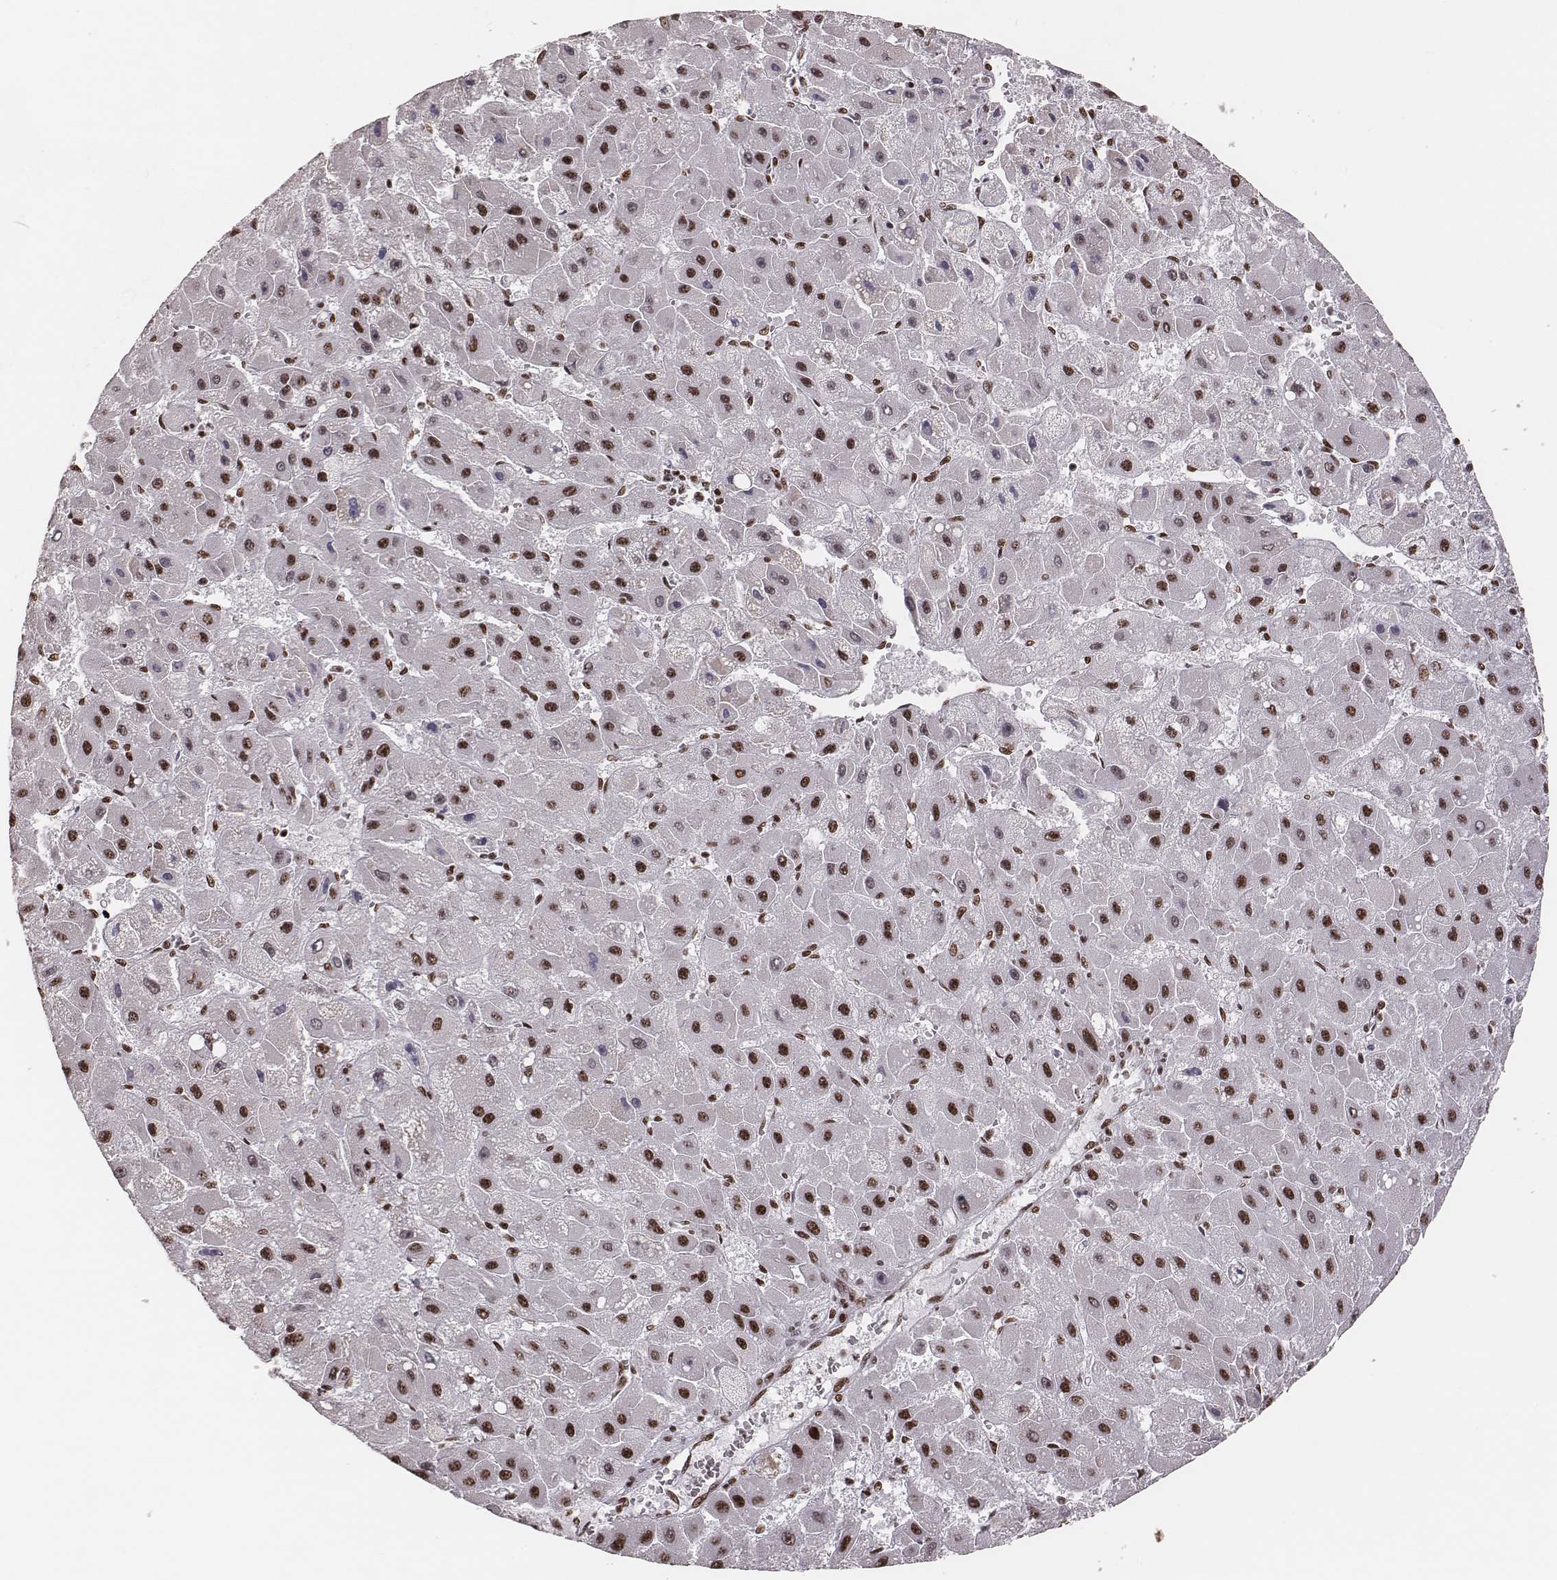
{"staining": {"intensity": "strong", "quantity": ">75%", "location": "nuclear"}, "tissue": "liver cancer", "cell_type": "Tumor cells", "image_type": "cancer", "snomed": [{"axis": "morphology", "description": "Carcinoma, Hepatocellular, NOS"}, {"axis": "topography", "description": "Liver"}], "caption": "Liver hepatocellular carcinoma stained with immunohistochemistry reveals strong nuclear expression in about >75% of tumor cells.", "gene": "LUC7L", "patient": {"sex": "female", "age": 25}}